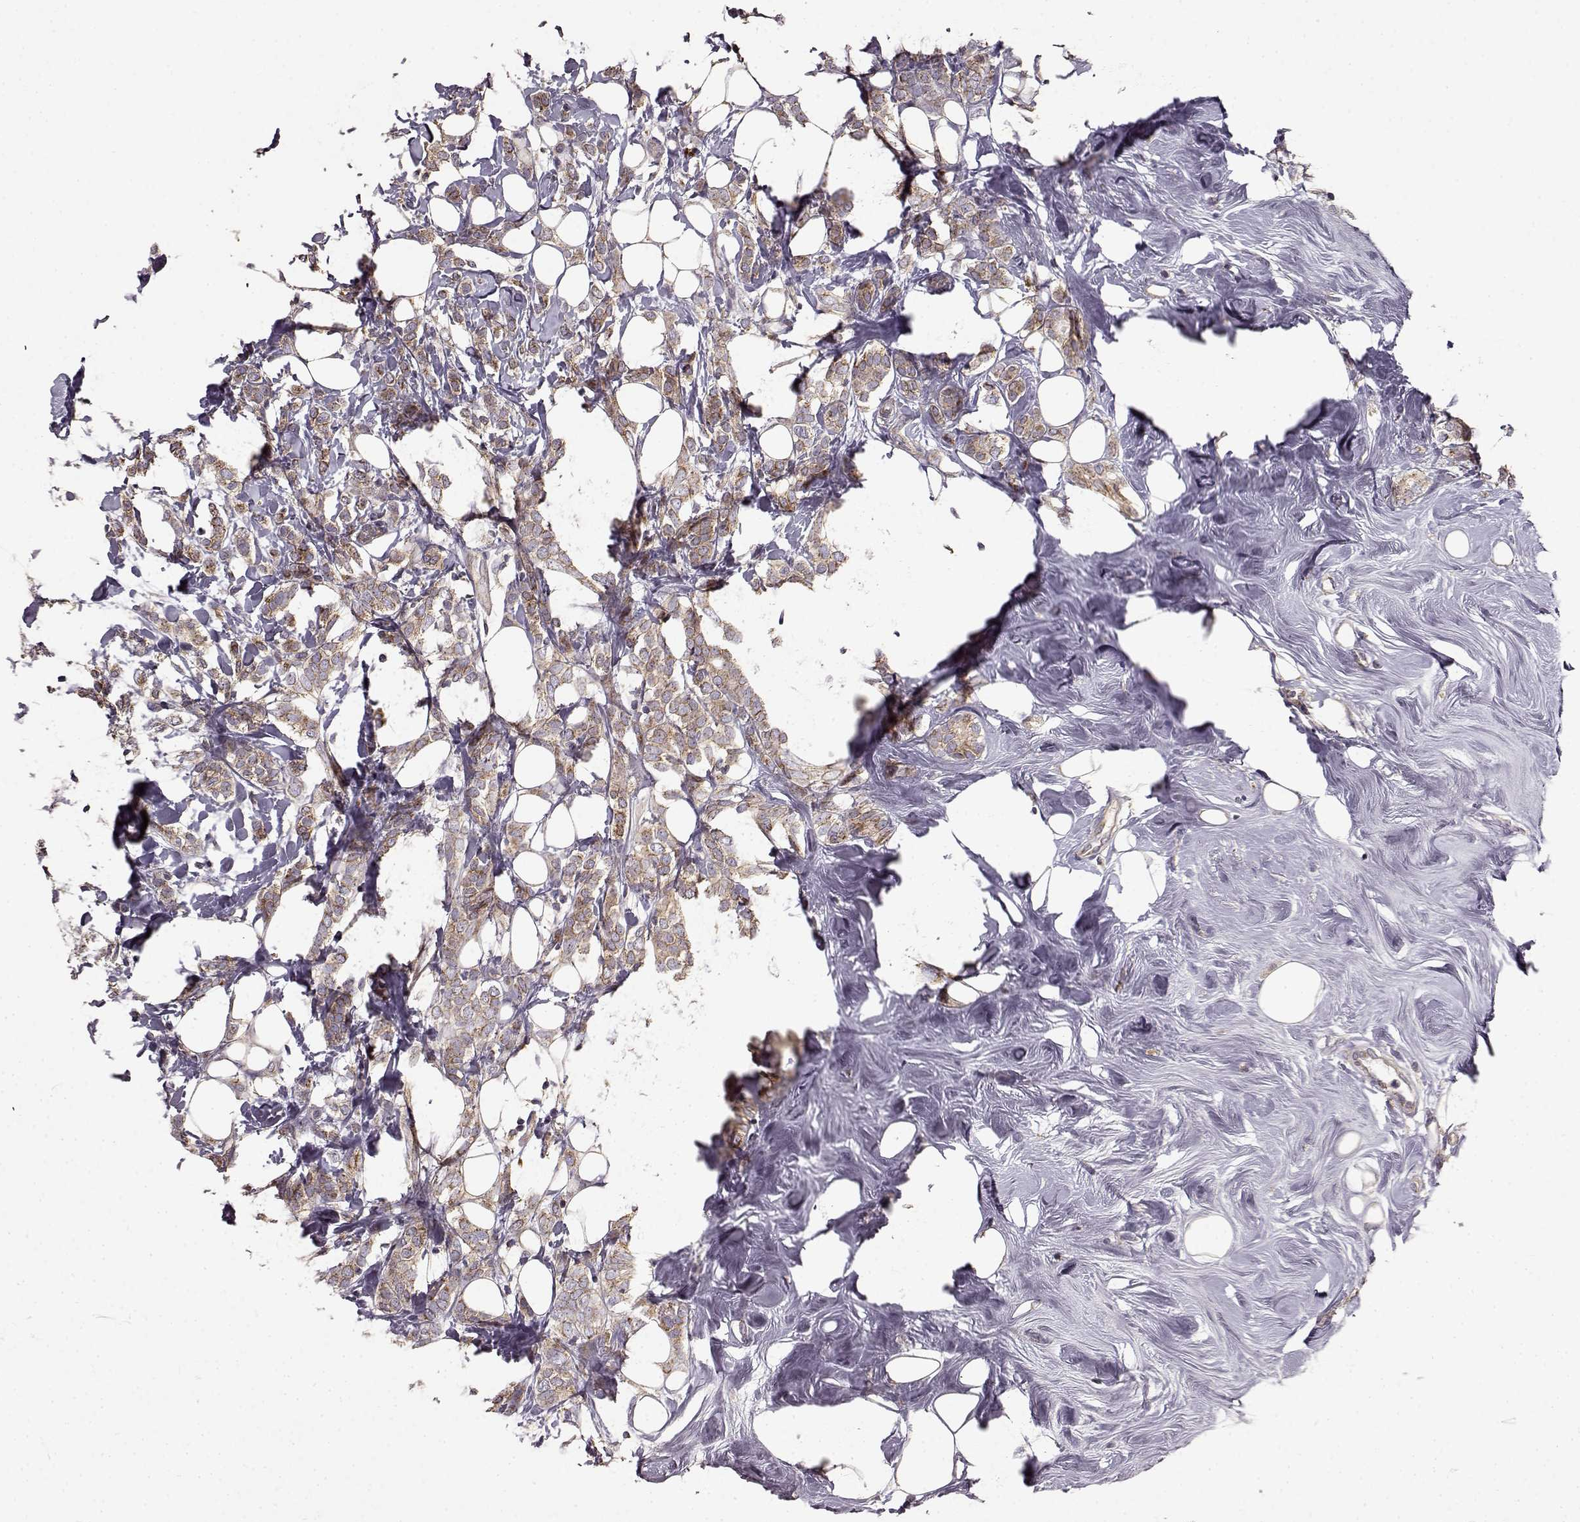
{"staining": {"intensity": "moderate", "quantity": ">75%", "location": "cytoplasmic/membranous"}, "tissue": "breast cancer", "cell_type": "Tumor cells", "image_type": "cancer", "snomed": [{"axis": "morphology", "description": "Lobular carcinoma"}, {"axis": "topography", "description": "Breast"}], "caption": "A brown stain shows moderate cytoplasmic/membranous positivity of a protein in breast lobular carcinoma tumor cells.", "gene": "ERBB3", "patient": {"sex": "female", "age": 49}}